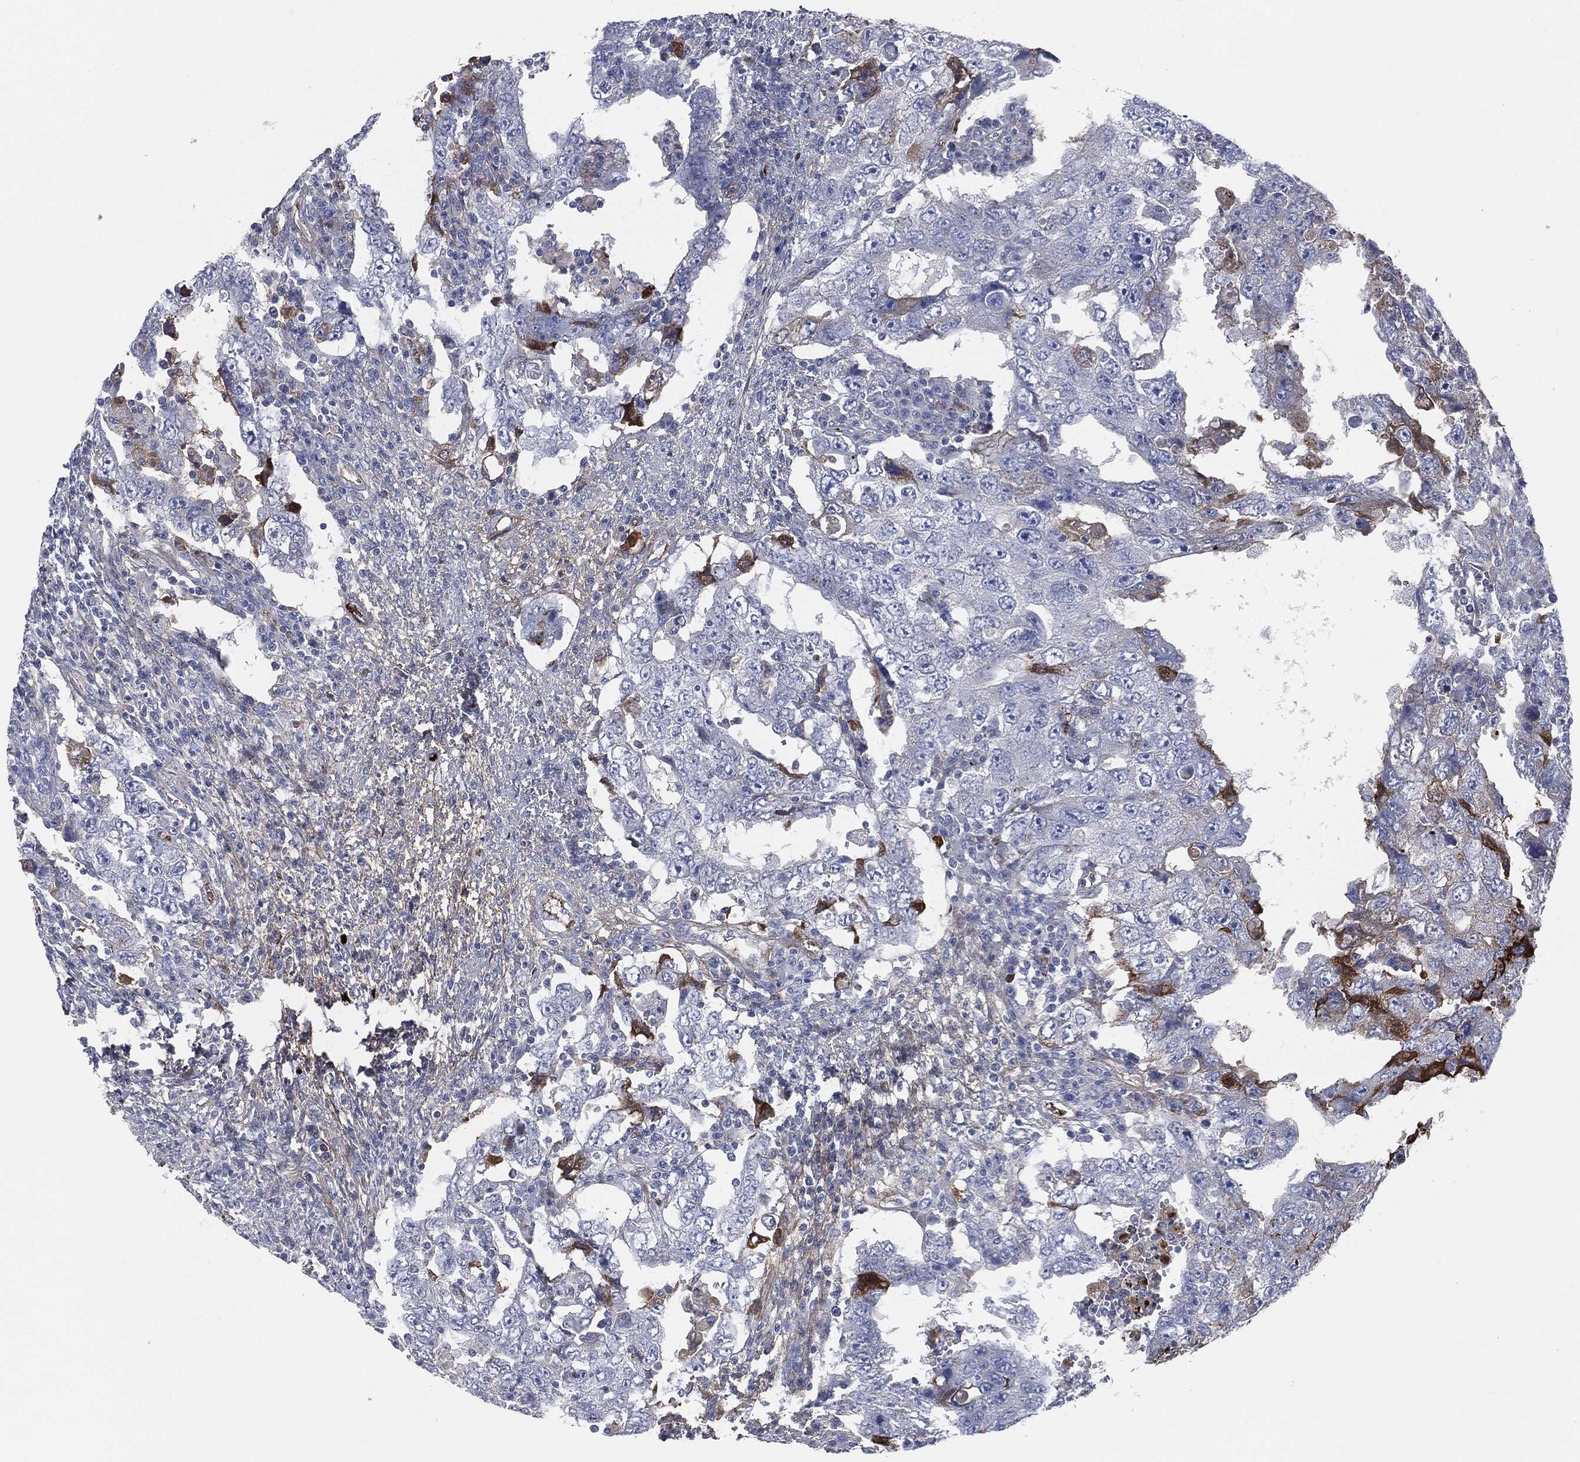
{"staining": {"intensity": "strong", "quantity": "<25%", "location": "cytoplasmic/membranous"}, "tissue": "testis cancer", "cell_type": "Tumor cells", "image_type": "cancer", "snomed": [{"axis": "morphology", "description": "Carcinoma, Embryonal, NOS"}, {"axis": "topography", "description": "Testis"}], "caption": "Human testis cancer (embryonal carcinoma) stained with a protein marker exhibits strong staining in tumor cells.", "gene": "APOB", "patient": {"sex": "male", "age": 26}}